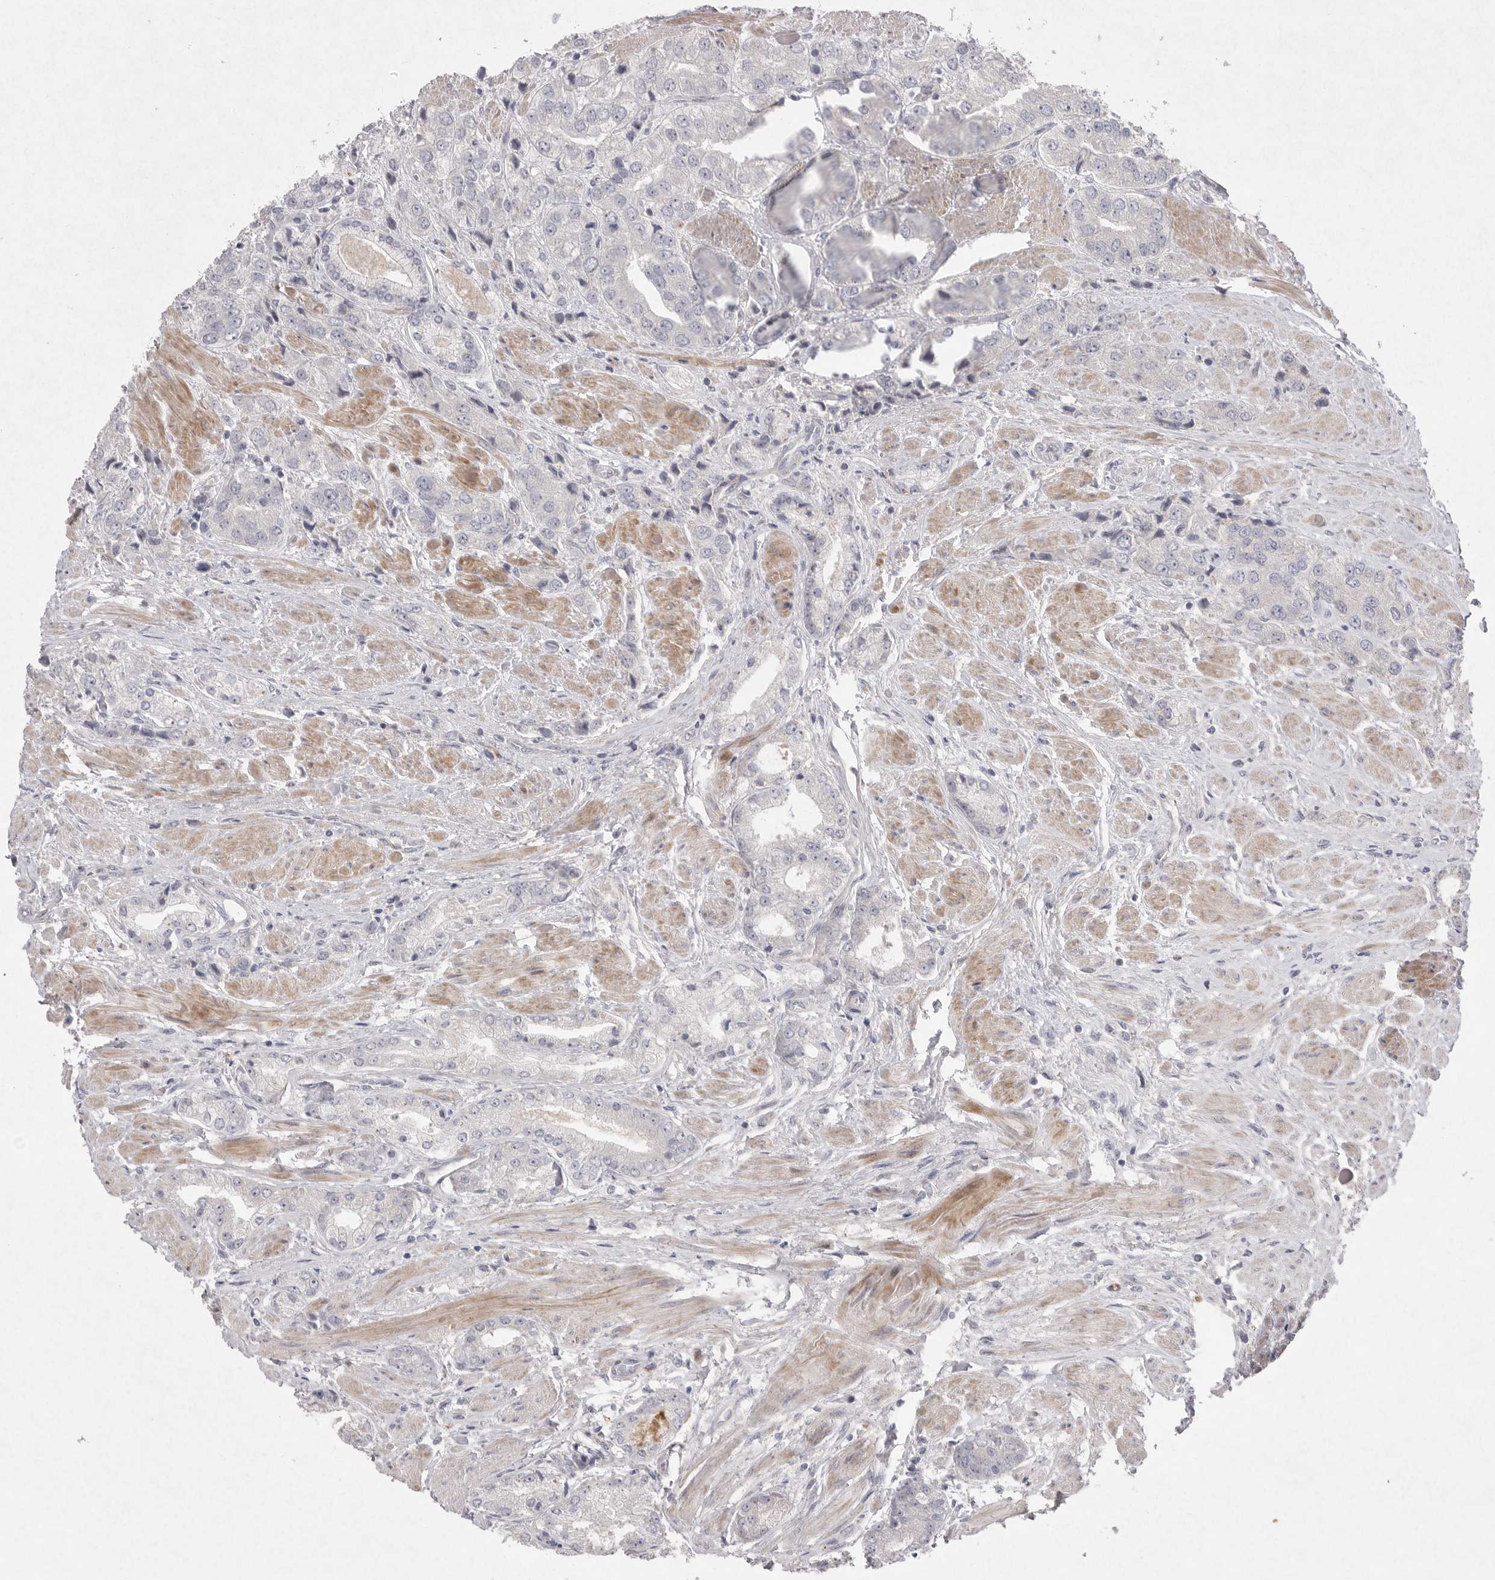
{"staining": {"intensity": "negative", "quantity": "none", "location": "none"}, "tissue": "prostate cancer", "cell_type": "Tumor cells", "image_type": "cancer", "snomed": [{"axis": "morphology", "description": "Adenocarcinoma, High grade"}, {"axis": "topography", "description": "Prostate"}], "caption": "Tumor cells are negative for protein expression in human prostate cancer. The staining is performed using DAB brown chromogen with nuclei counter-stained in using hematoxylin.", "gene": "VANGL2", "patient": {"sex": "male", "age": 50}}